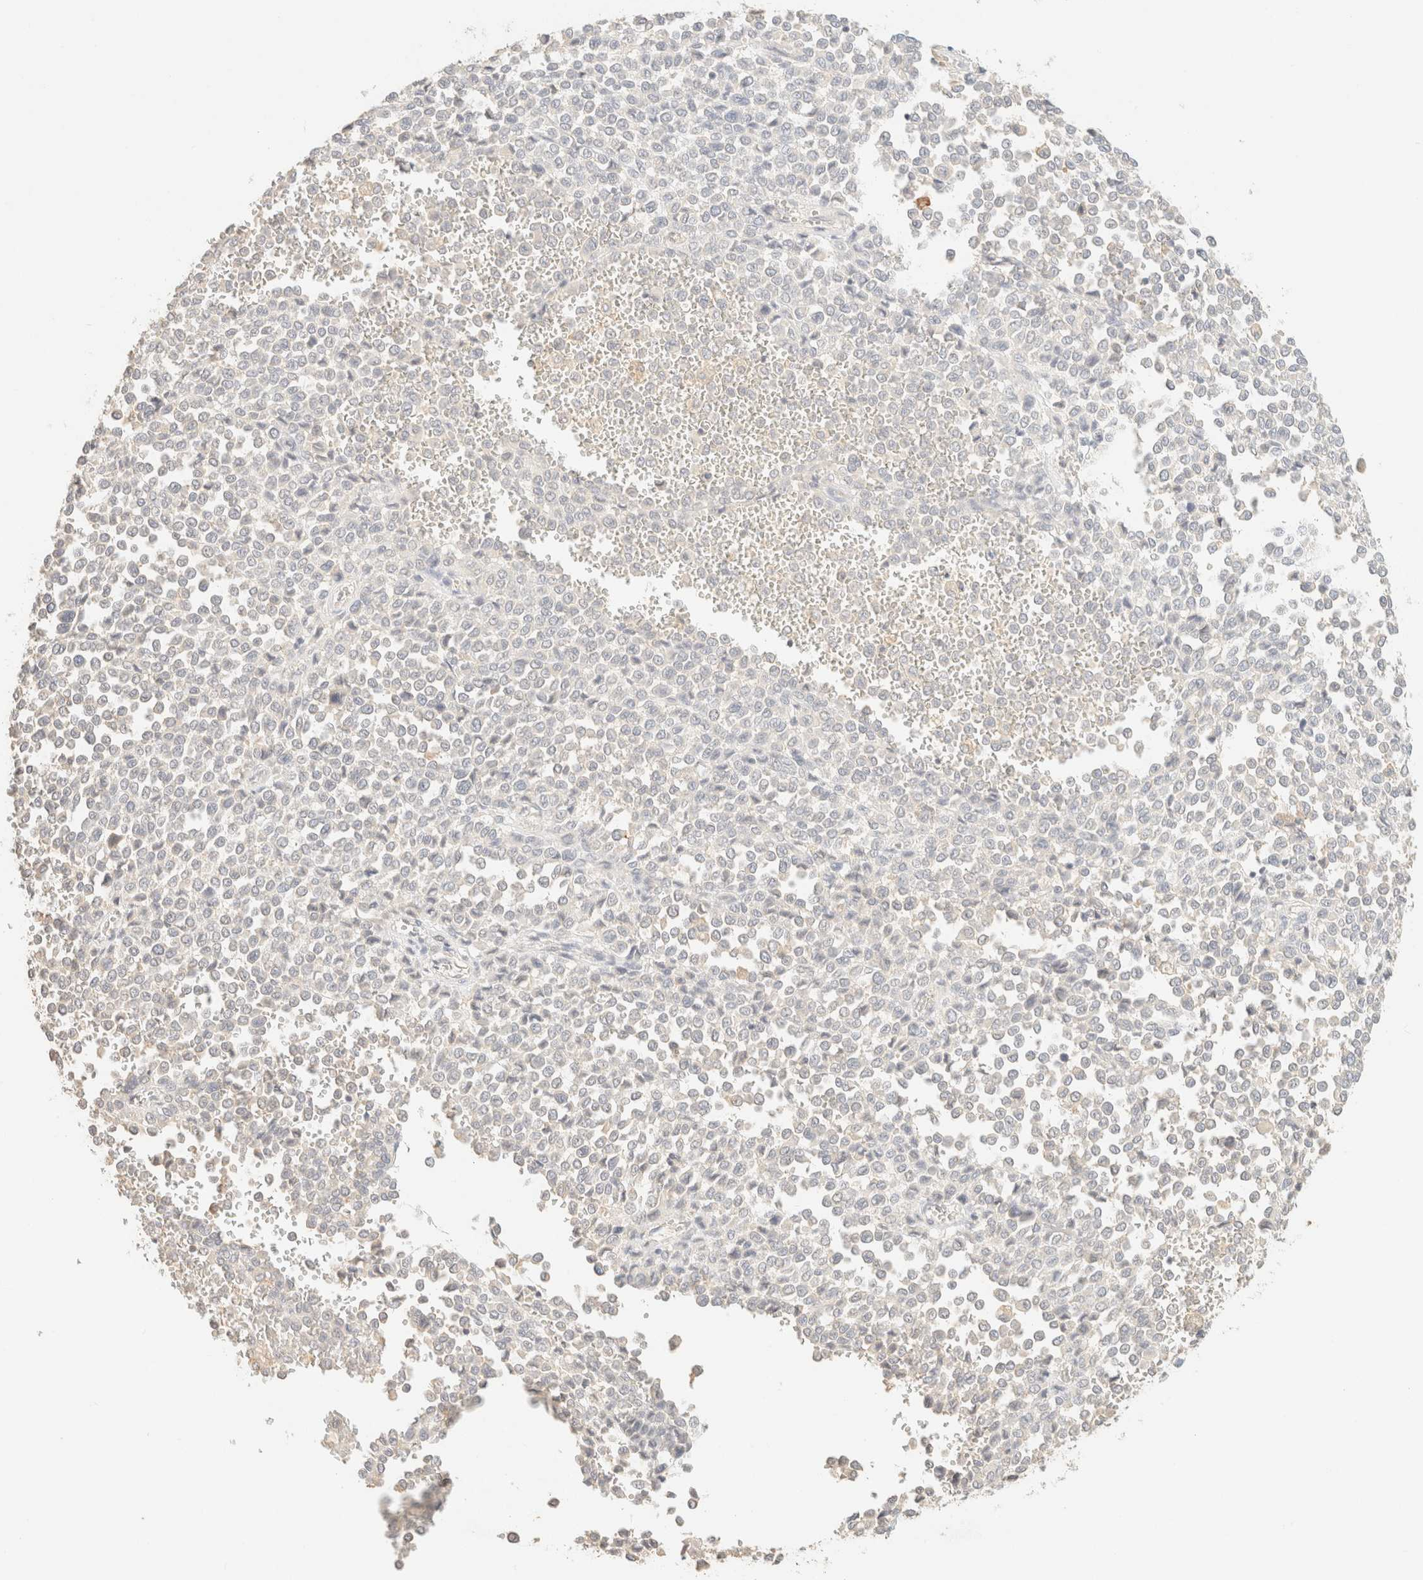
{"staining": {"intensity": "negative", "quantity": "none", "location": "none"}, "tissue": "melanoma", "cell_type": "Tumor cells", "image_type": "cancer", "snomed": [{"axis": "morphology", "description": "Malignant melanoma, Metastatic site"}, {"axis": "topography", "description": "Pancreas"}], "caption": "IHC image of neoplastic tissue: melanoma stained with DAB shows no significant protein positivity in tumor cells.", "gene": "TIMD4", "patient": {"sex": "female", "age": 30}}